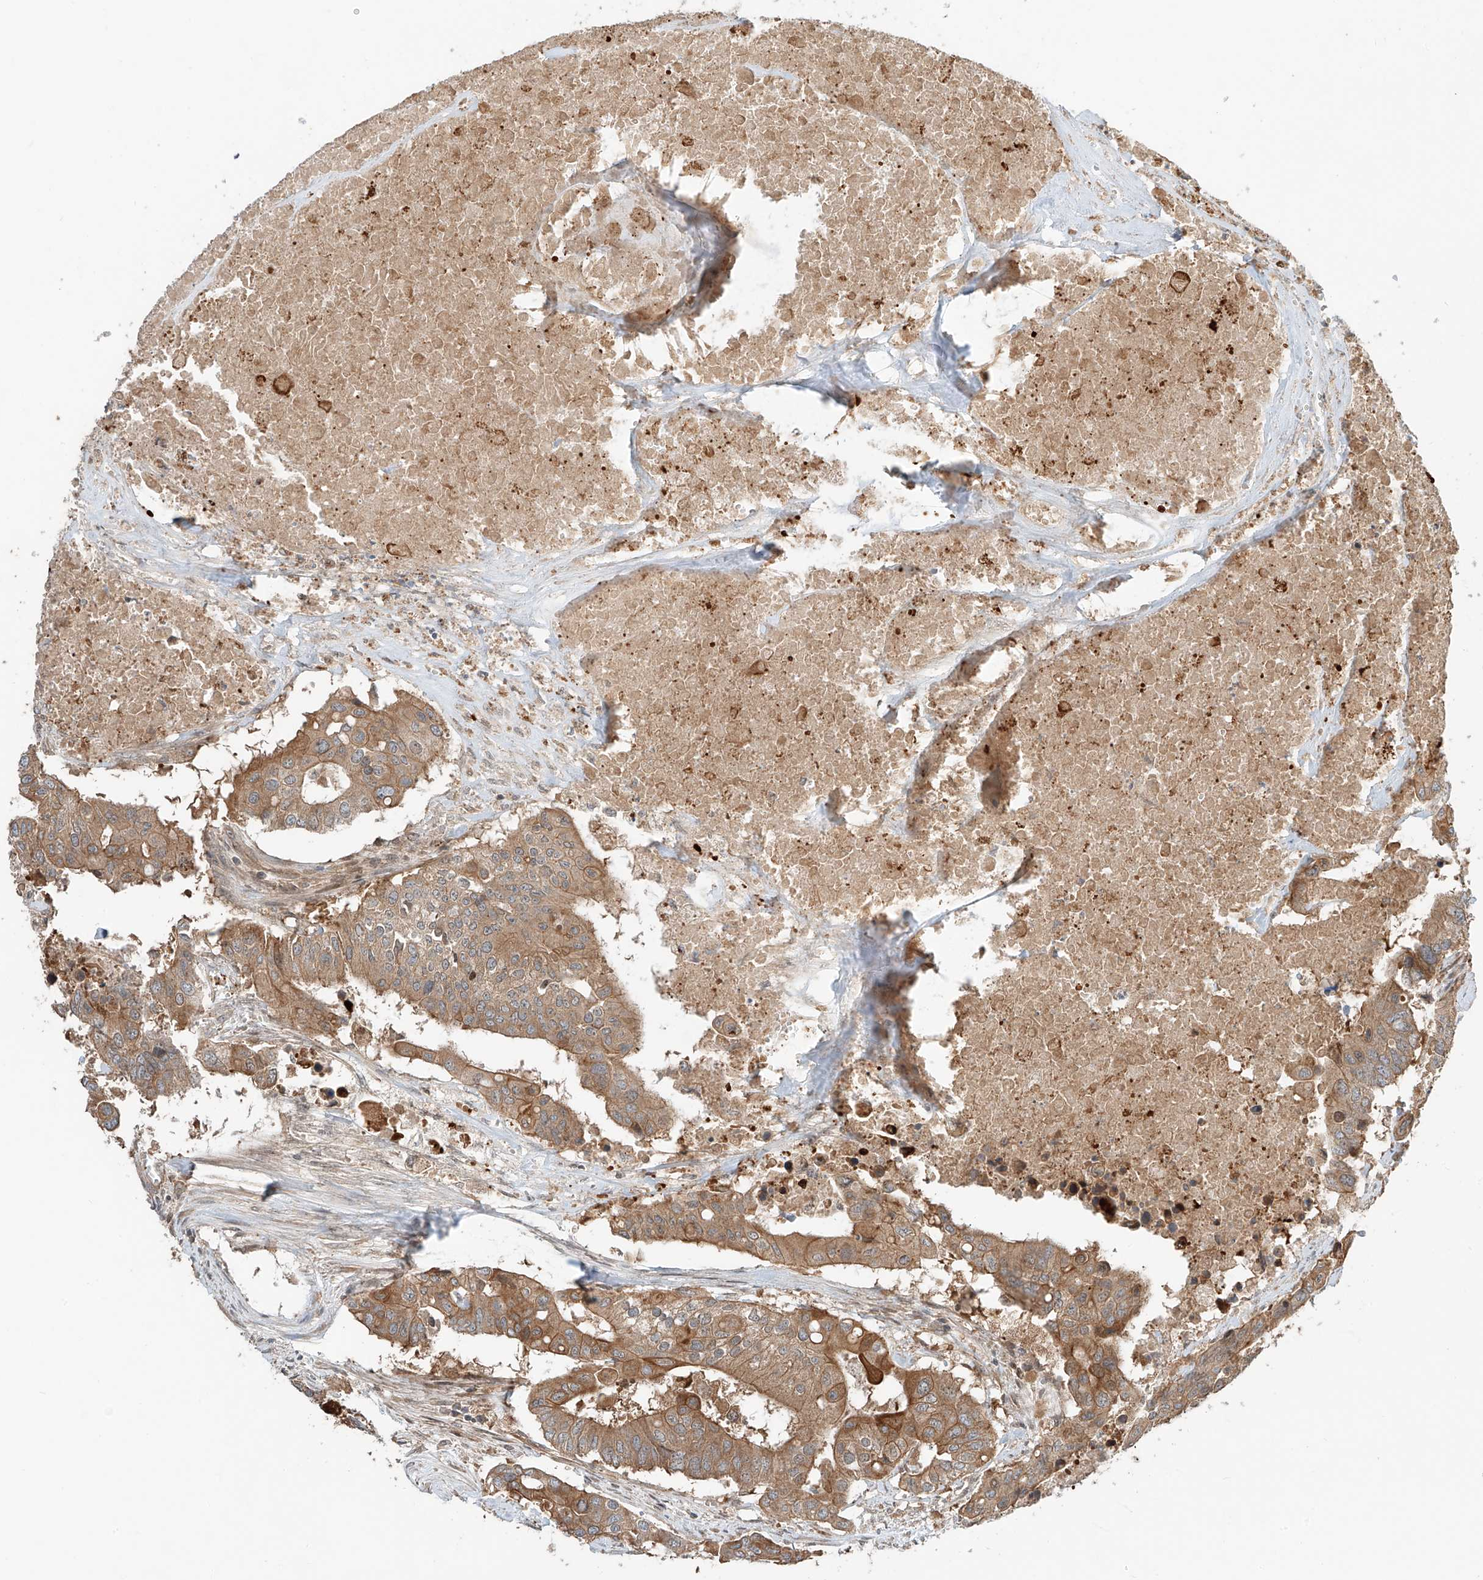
{"staining": {"intensity": "moderate", "quantity": ">75%", "location": "cytoplasmic/membranous"}, "tissue": "colorectal cancer", "cell_type": "Tumor cells", "image_type": "cancer", "snomed": [{"axis": "morphology", "description": "Adenocarcinoma, NOS"}, {"axis": "topography", "description": "Colon"}], "caption": "Immunohistochemical staining of human colorectal cancer (adenocarcinoma) demonstrates moderate cytoplasmic/membranous protein expression in about >75% of tumor cells. (DAB (3,3'-diaminobenzidine) IHC, brown staining for protein, blue staining for nuclei).", "gene": "CEP162", "patient": {"sex": "male", "age": 77}}